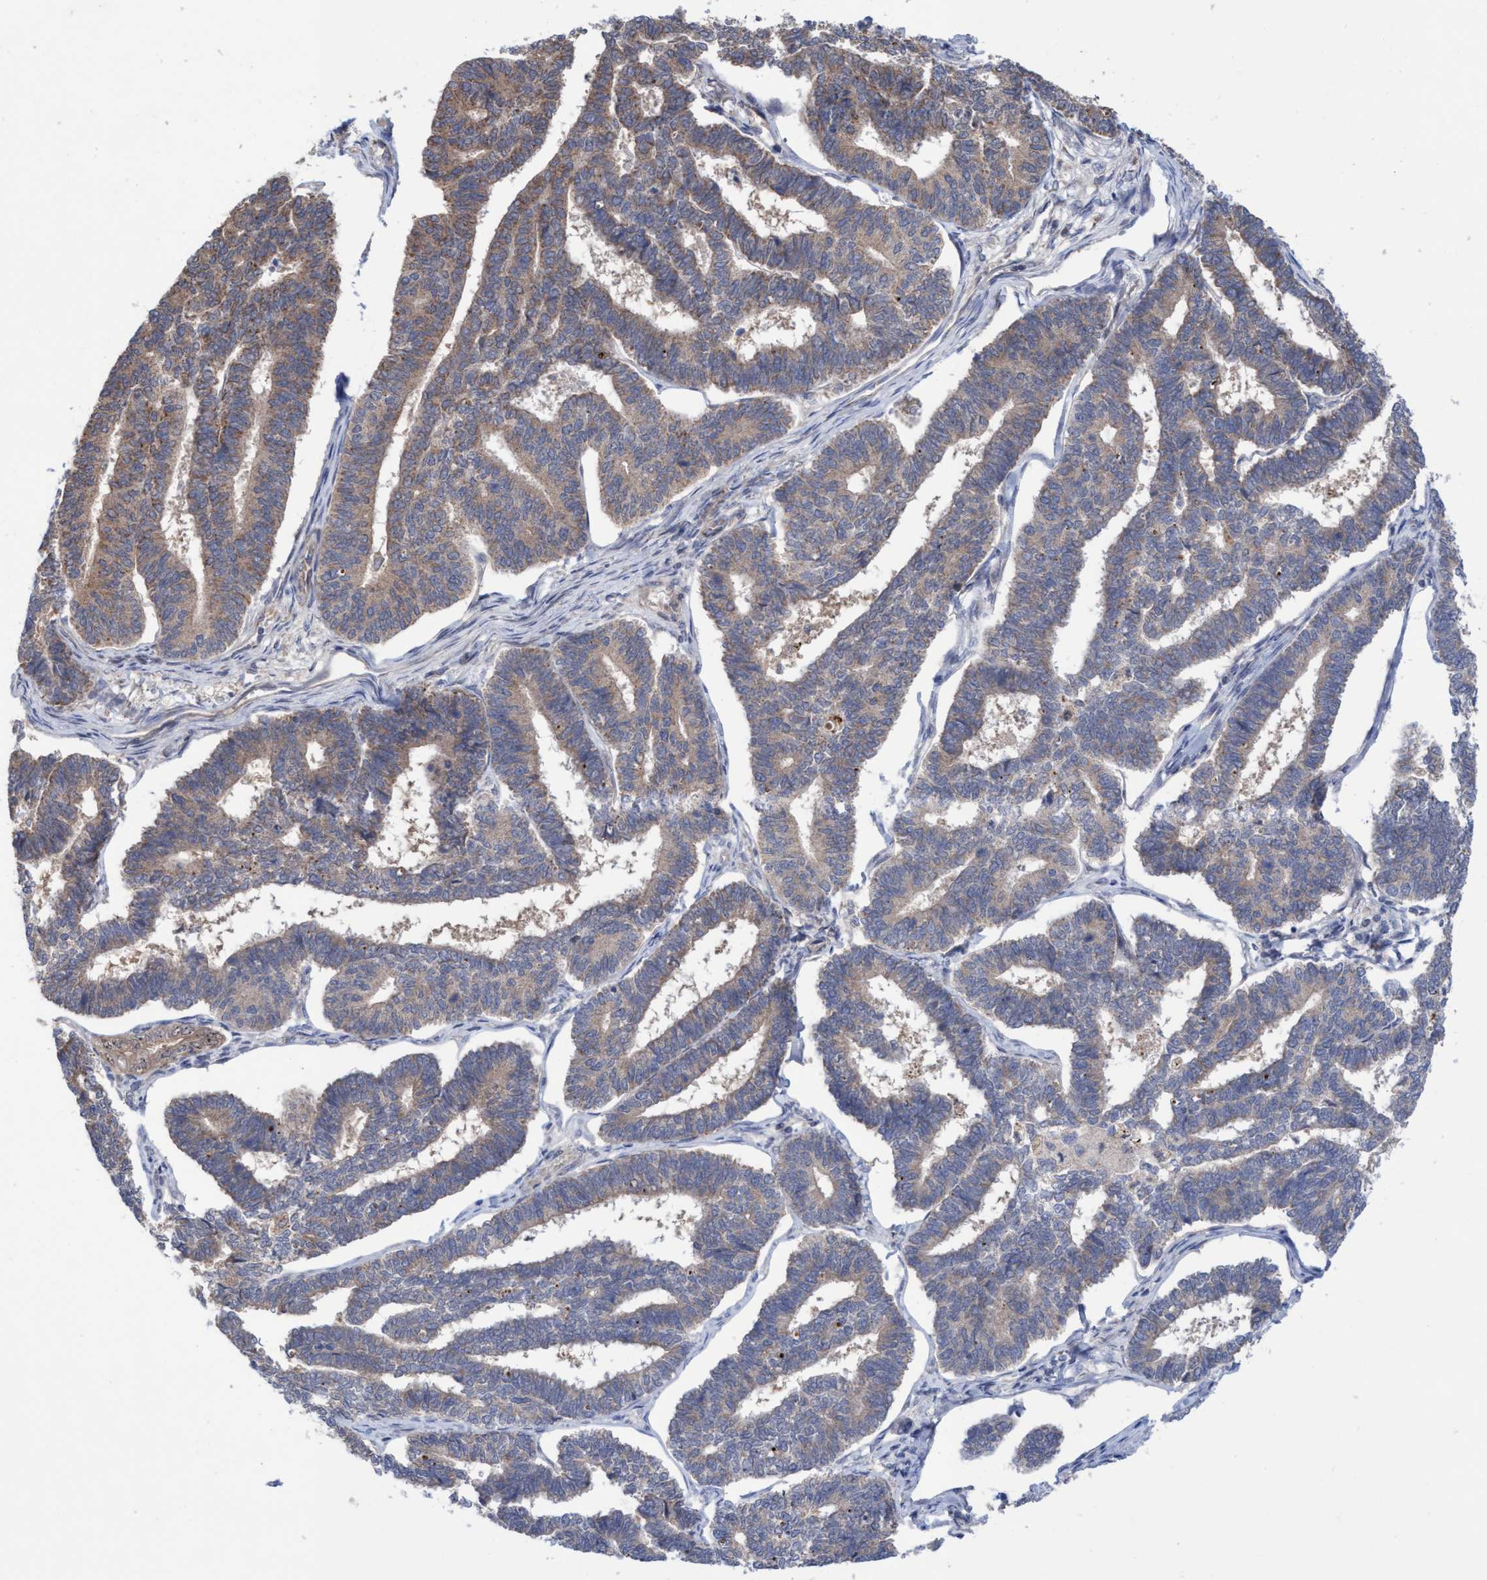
{"staining": {"intensity": "moderate", "quantity": ">75%", "location": "cytoplasmic/membranous"}, "tissue": "endometrial cancer", "cell_type": "Tumor cells", "image_type": "cancer", "snomed": [{"axis": "morphology", "description": "Adenocarcinoma, NOS"}, {"axis": "topography", "description": "Endometrium"}], "caption": "Immunohistochemistry staining of endometrial cancer, which exhibits medium levels of moderate cytoplasmic/membranous positivity in about >75% of tumor cells indicating moderate cytoplasmic/membranous protein positivity. The staining was performed using DAB (3,3'-diaminobenzidine) (brown) for protein detection and nuclei were counterstained in hematoxylin (blue).", "gene": "P2RY14", "patient": {"sex": "female", "age": 70}}